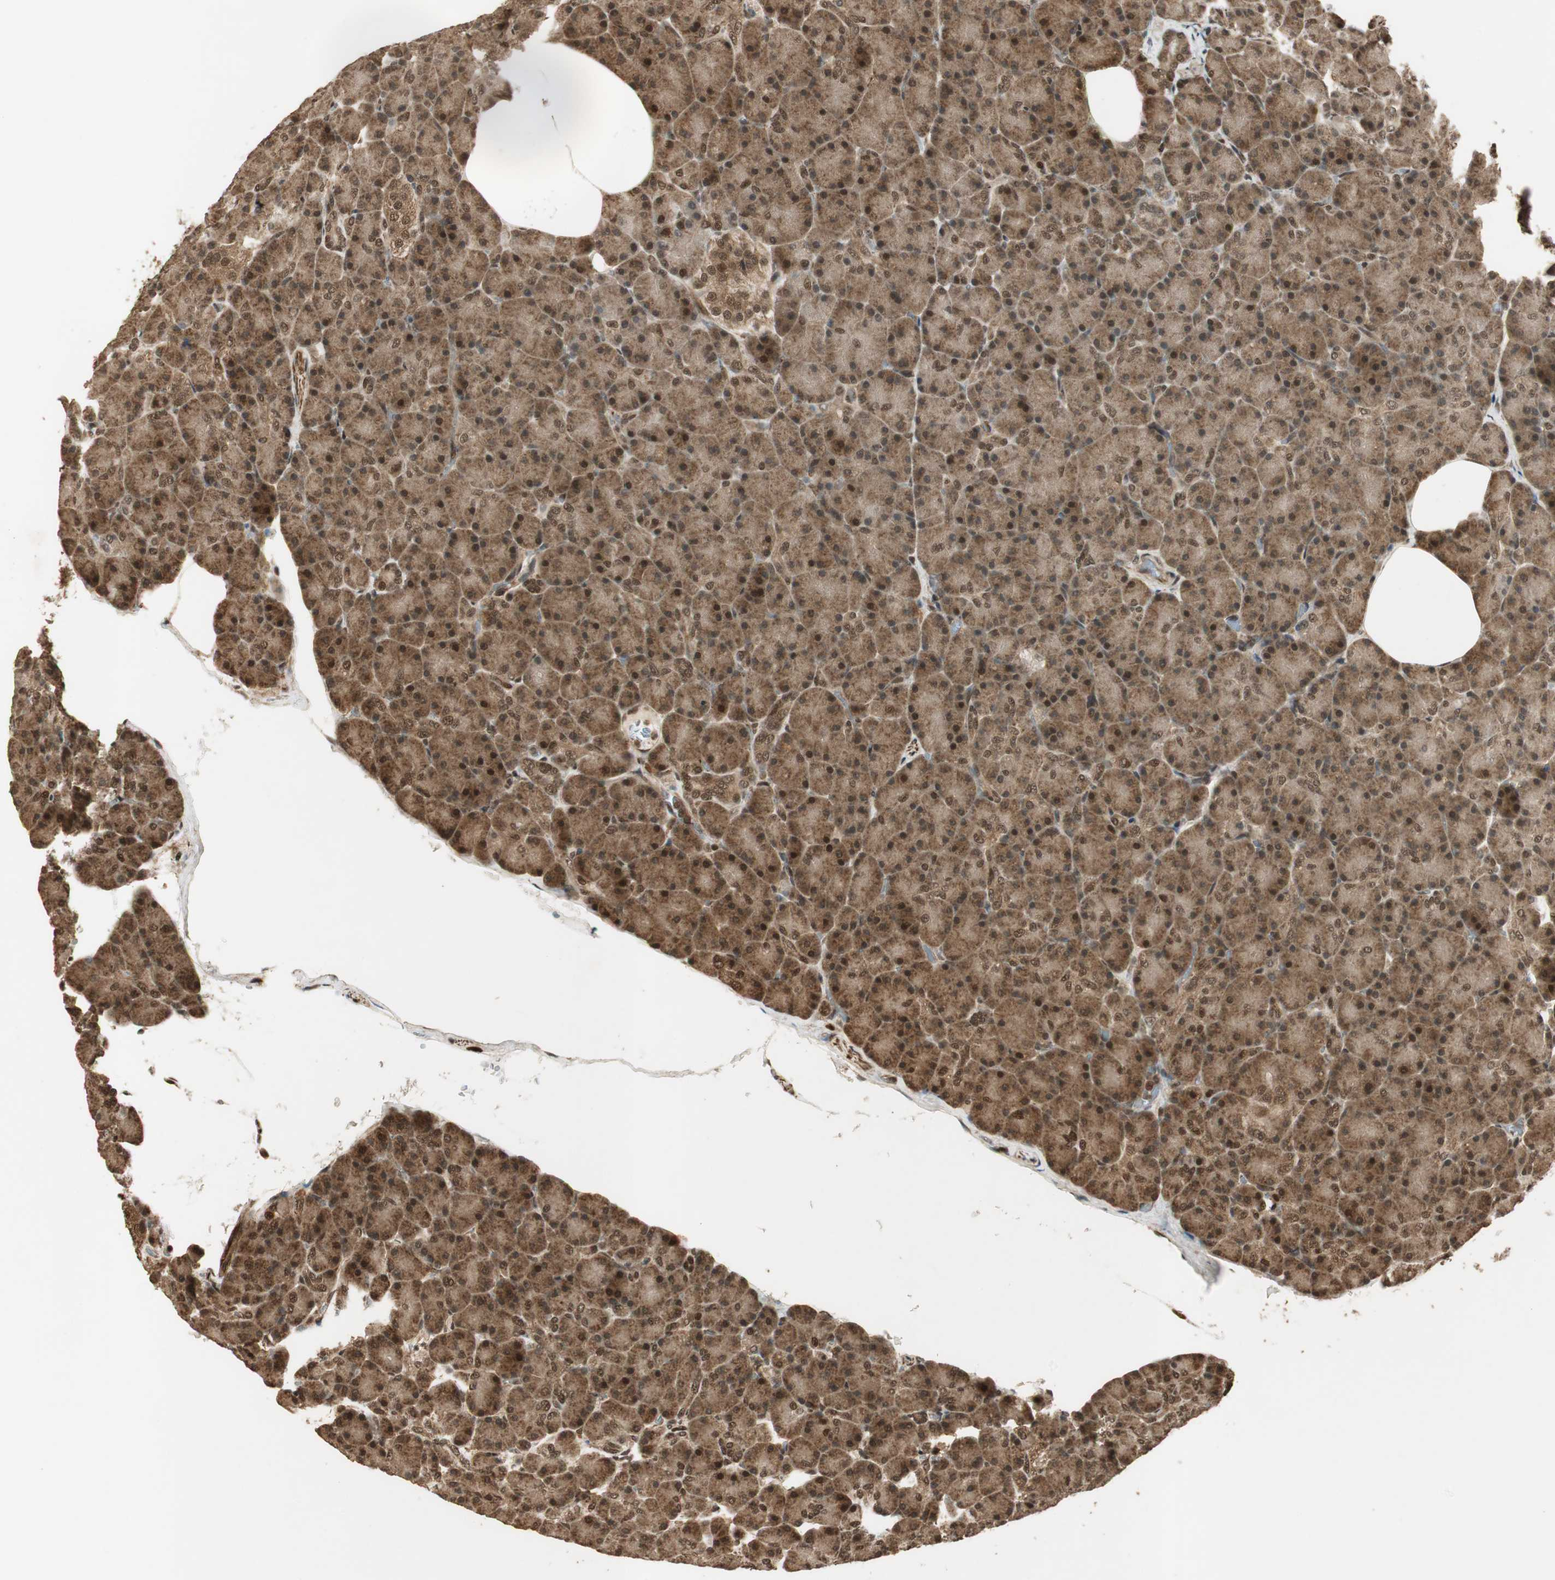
{"staining": {"intensity": "strong", "quantity": ">75%", "location": "cytoplasmic/membranous,nuclear"}, "tissue": "pancreas", "cell_type": "Exocrine glandular cells", "image_type": "normal", "snomed": [{"axis": "morphology", "description": "Normal tissue, NOS"}, {"axis": "topography", "description": "Pancreas"}], "caption": "Exocrine glandular cells exhibit high levels of strong cytoplasmic/membranous,nuclear positivity in about >75% of cells in normal human pancreas.", "gene": "RPA3", "patient": {"sex": "female", "age": 43}}